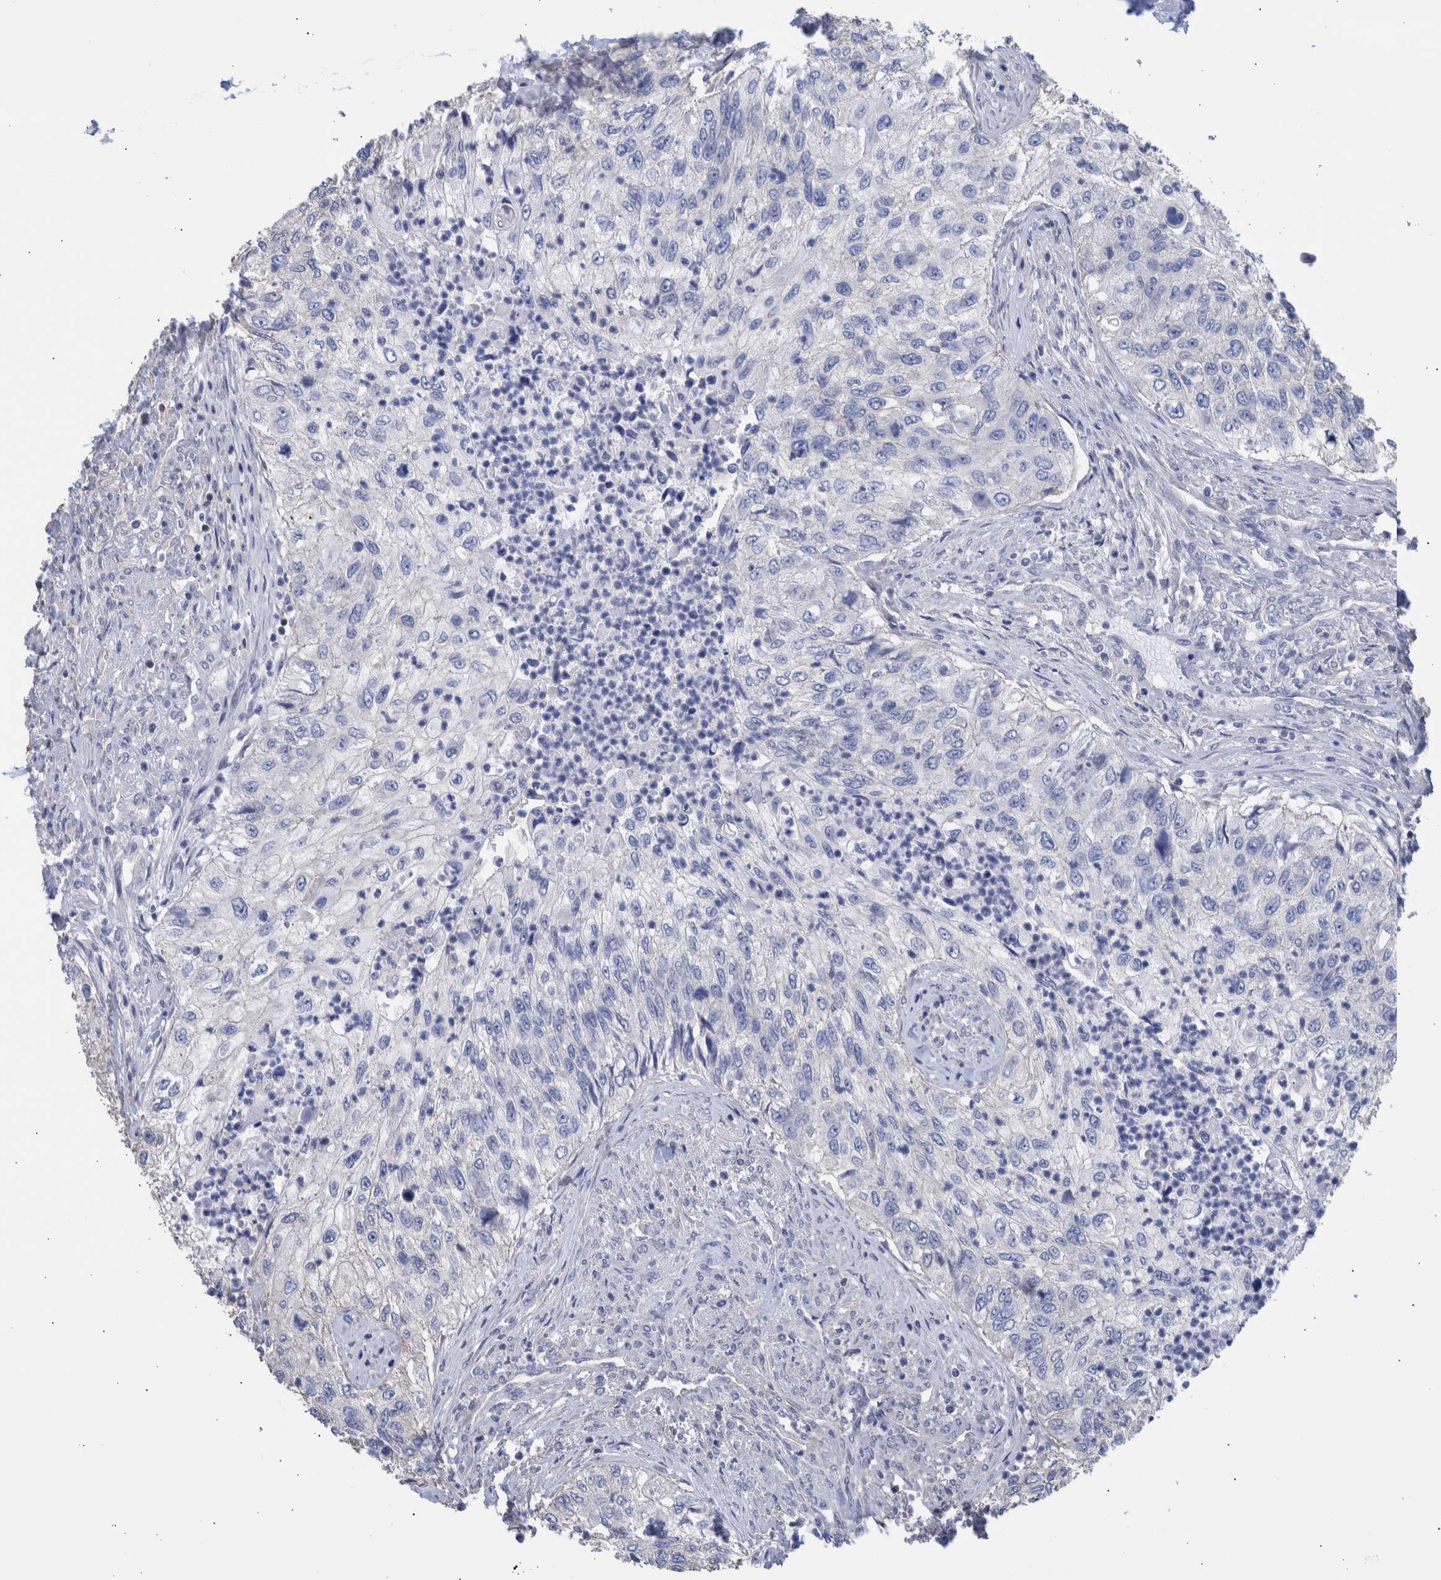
{"staining": {"intensity": "negative", "quantity": "none", "location": "none"}, "tissue": "urothelial cancer", "cell_type": "Tumor cells", "image_type": "cancer", "snomed": [{"axis": "morphology", "description": "Urothelial carcinoma, High grade"}, {"axis": "topography", "description": "Urinary bladder"}], "caption": "IHC of human urothelial carcinoma (high-grade) reveals no staining in tumor cells.", "gene": "PPP3CC", "patient": {"sex": "female", "age": 60}}